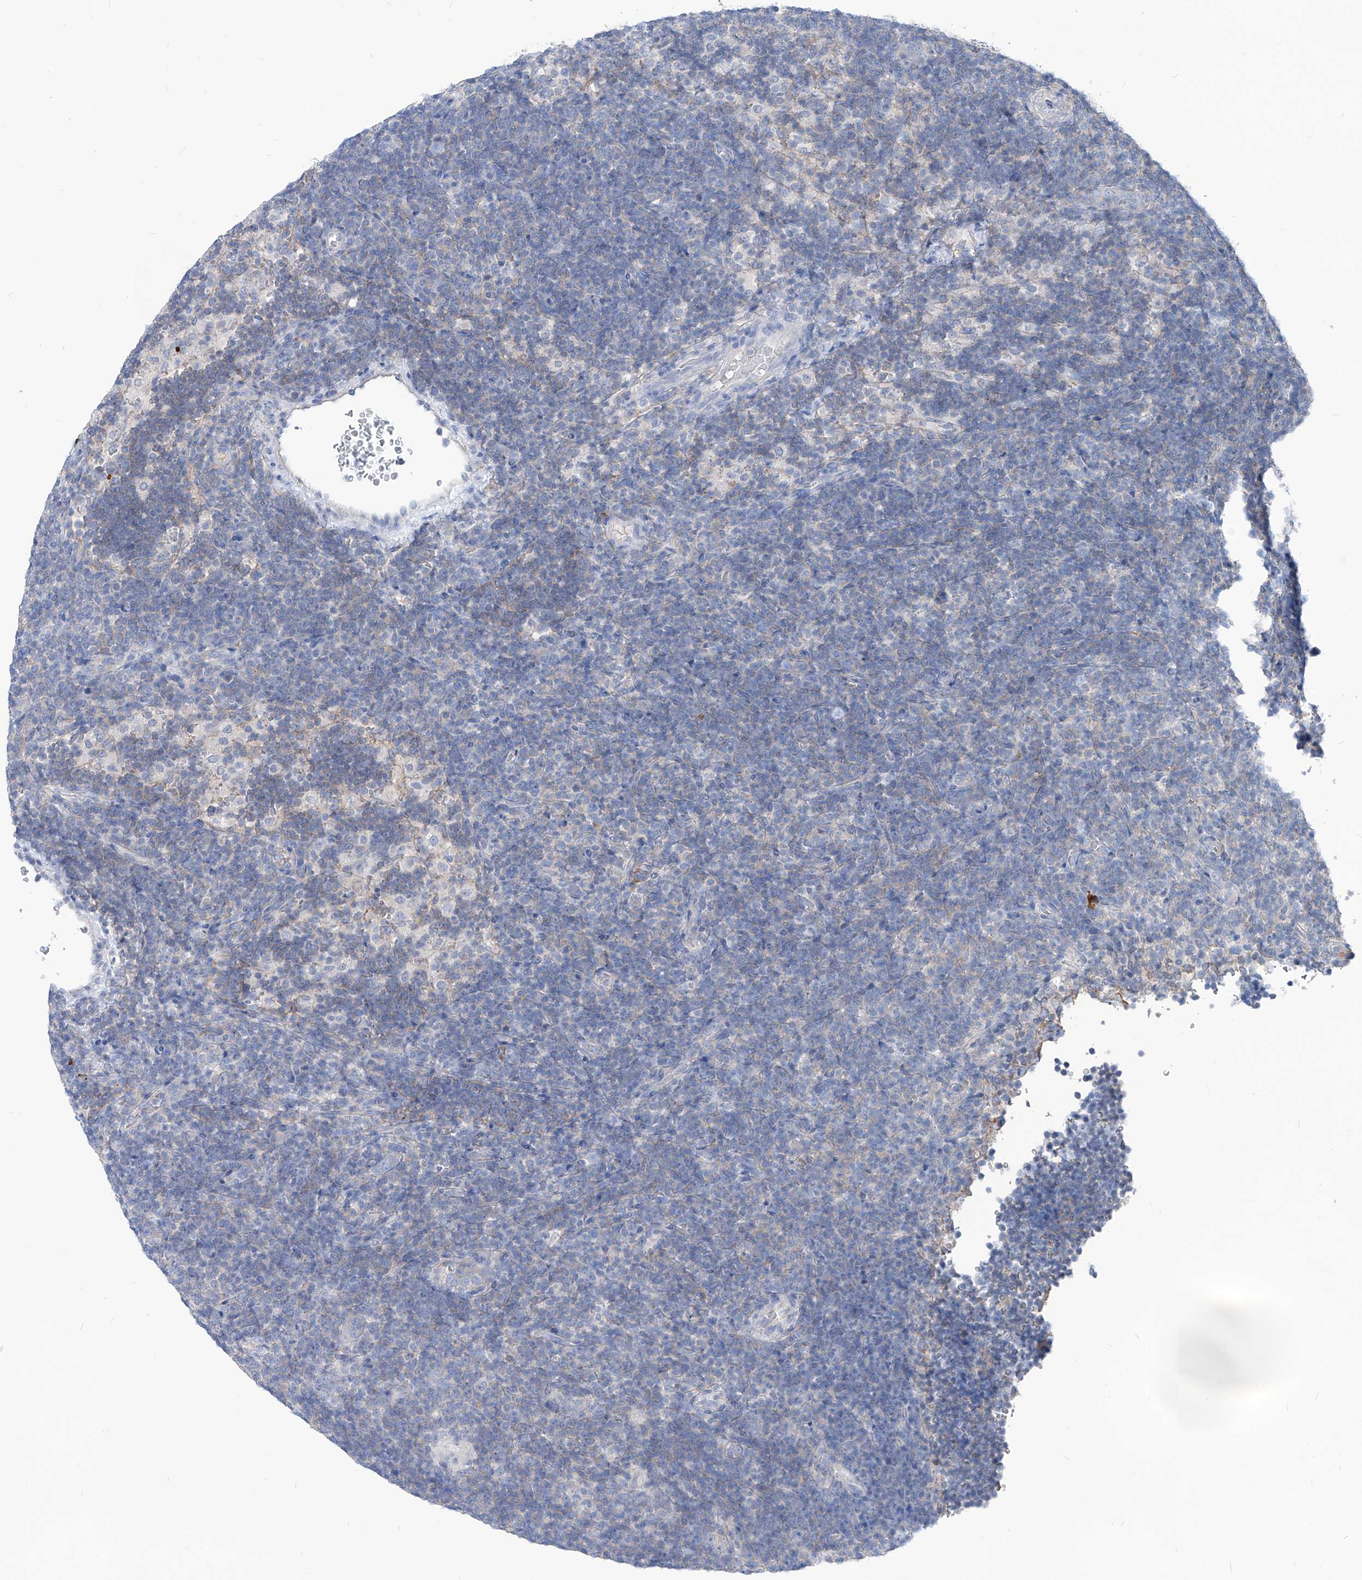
{"staining": {"intensity": "negative", "quantity": "none", "location": "none"}, "tissue": "lymphoma", "cell_type": "Tumor cells", "image_type": "cancer", "snomed": [{"axis": "morphology", "description": "Hodgkin's disease, NOS"}, {"axis": "topography", "description": "Lymph node"}], "caption": "The image reveals no staining of tumor cells in lymphoma.", "gene": "AKAP10", "patient": {"sex": "female", "age": 57}}